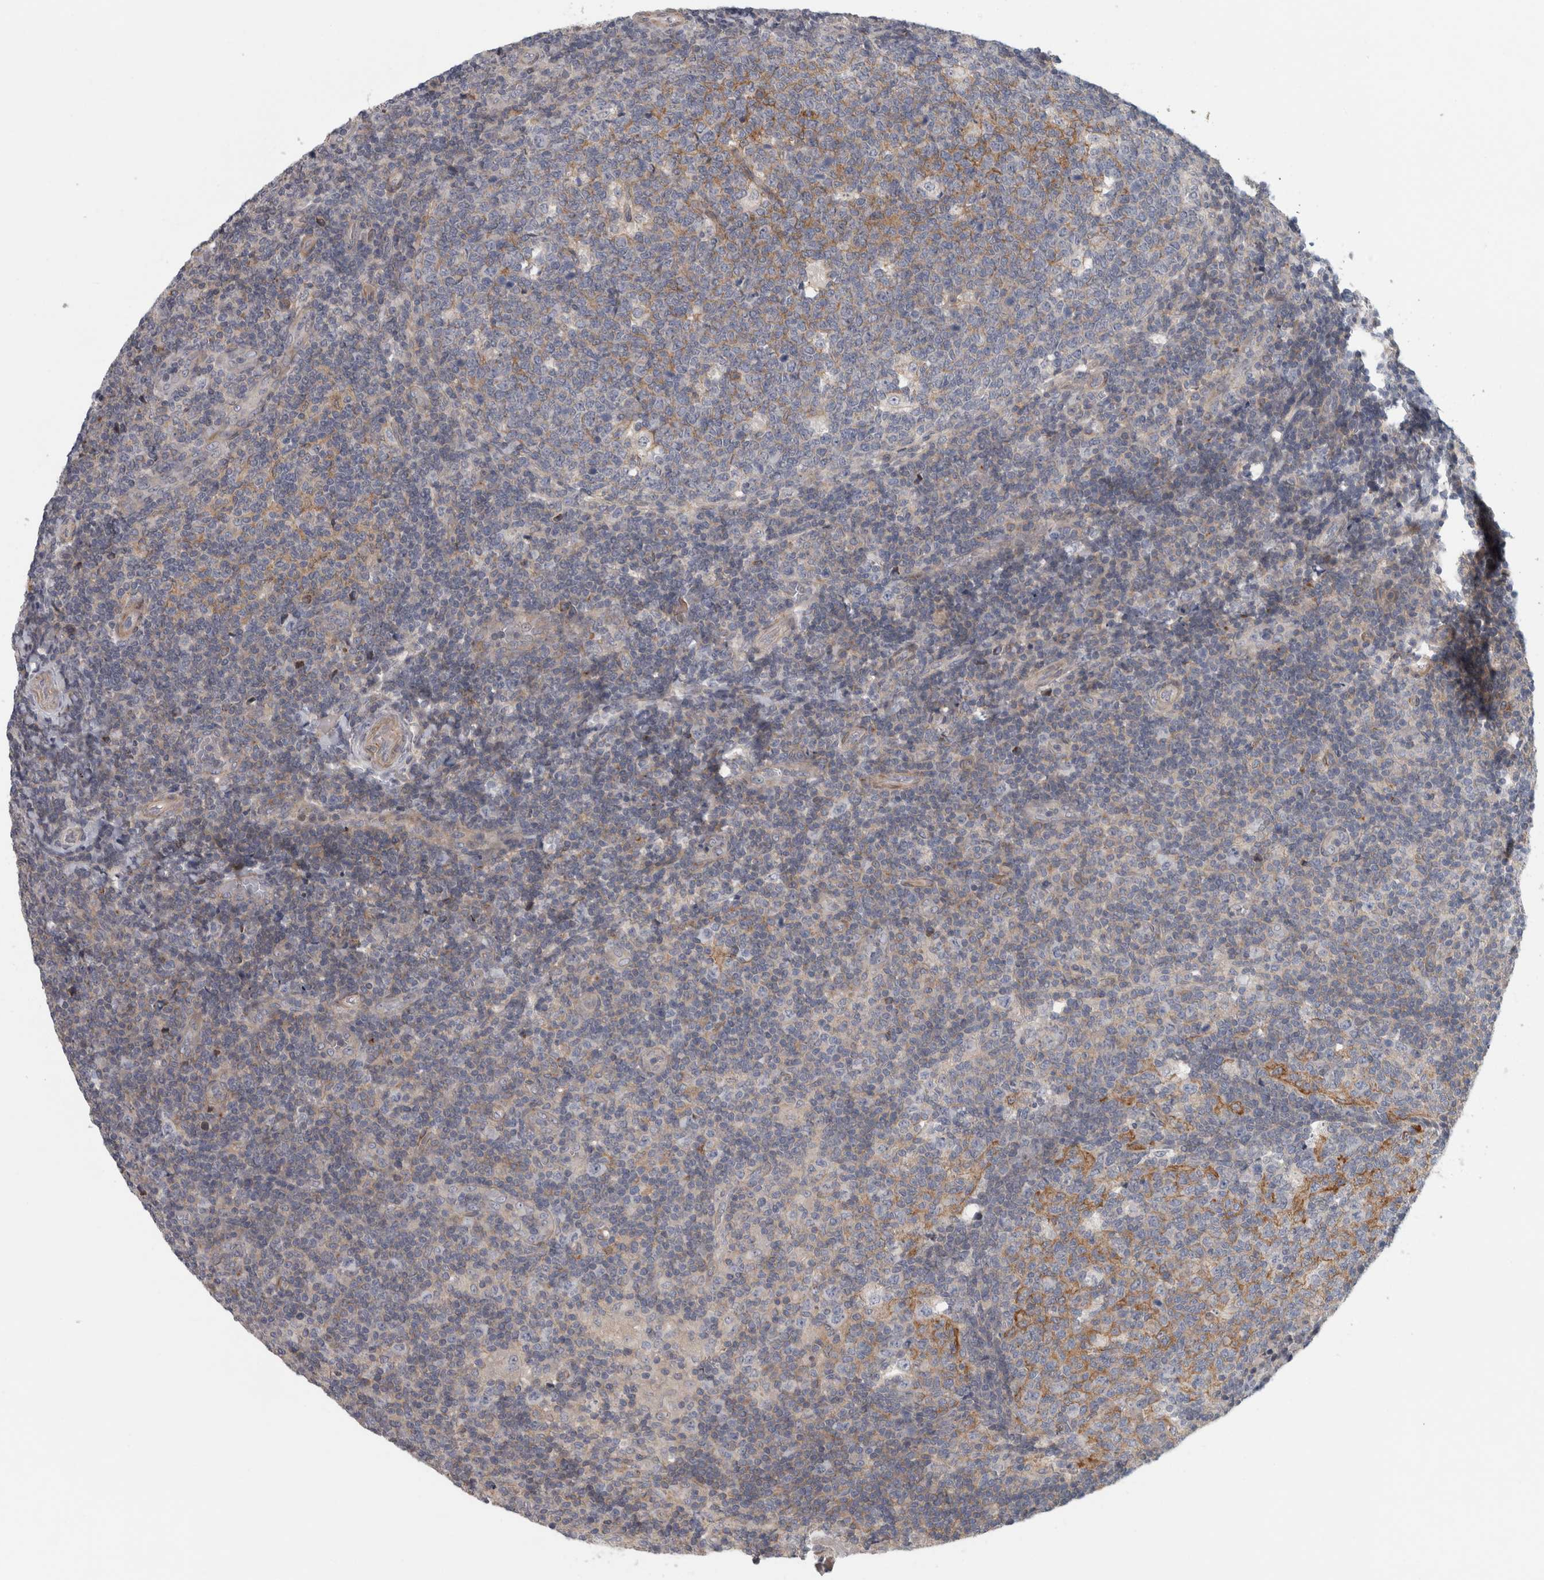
{"staining": {"intensity": "moderate", "quantity": "<25%", "location": "cytoplasmic/membranous"}, "tissue": "tonsil", "cell_type": "Germinal center cells", "image_type": "normal", "snomed": [{"axis": "morphology", "description": "Normal tissue, NOS"}, {"axis": "topography", "description": "Tonsil"}], "caption": "Moderate cytoplasmic/membranous positivity for a protein is present in about <25% of germinal center cells of normal tonsil using immunohistochemistry (IHC).", "gene": "ZNF804B", "patient": {"sex": "female", "age": 19}}